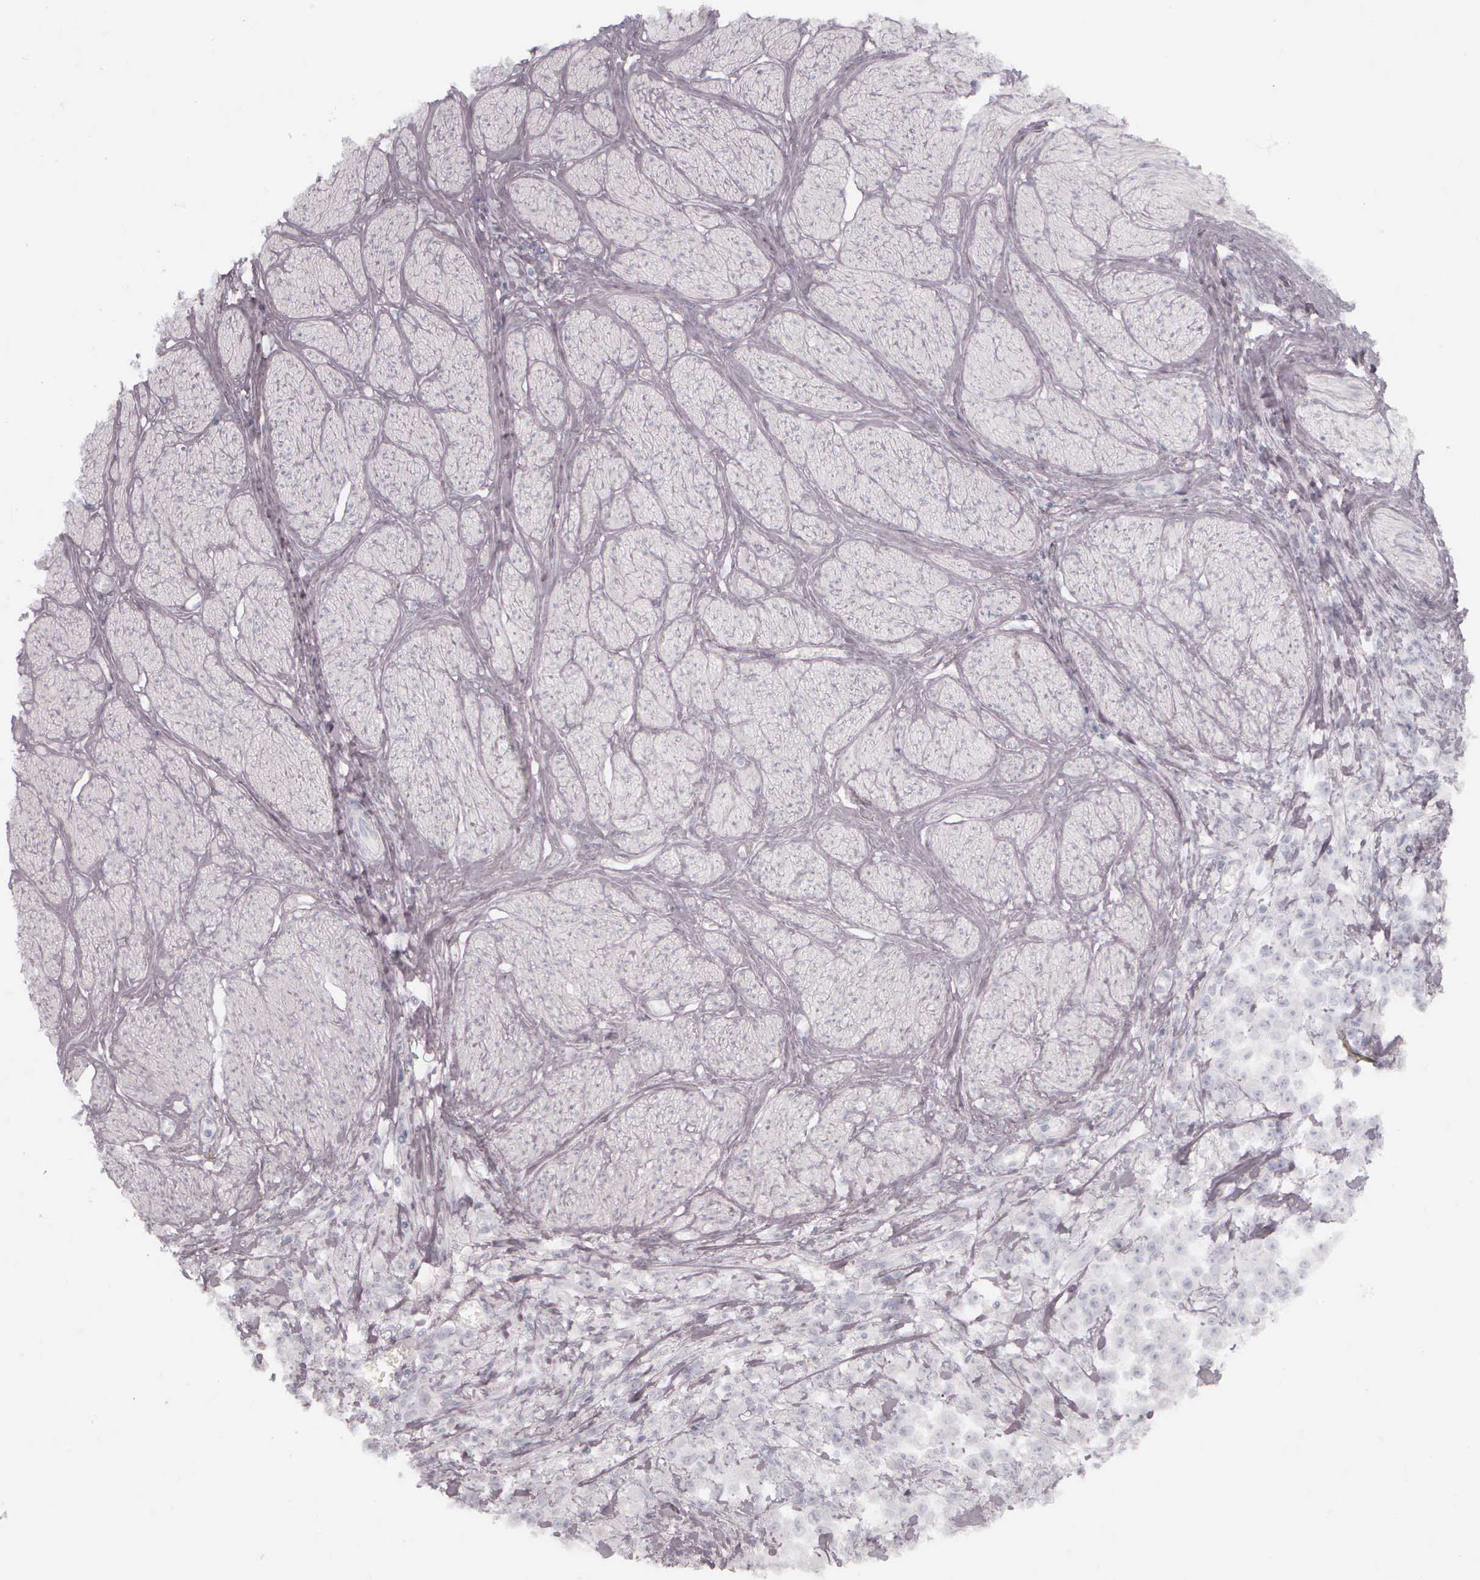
{"staining": {"intensity": "negative", "quantity": "none", "location": "none"}, "tissue": "stomach cancer", "cell_type": "Tumor cells", "image_type": "cancer", "snomed": [{"axis": "morphology", "description": "Adenocarcinoma, NOS"}, {"axis": "topography", "description": "Stomach"}], "caption": "Stomach cancer (adenocarcinoma) was stained to show a protein in brown. There is no significant expression in tumor cells.", "gene": "KRT14", "patient": {"sex": "male", "age": 72}}